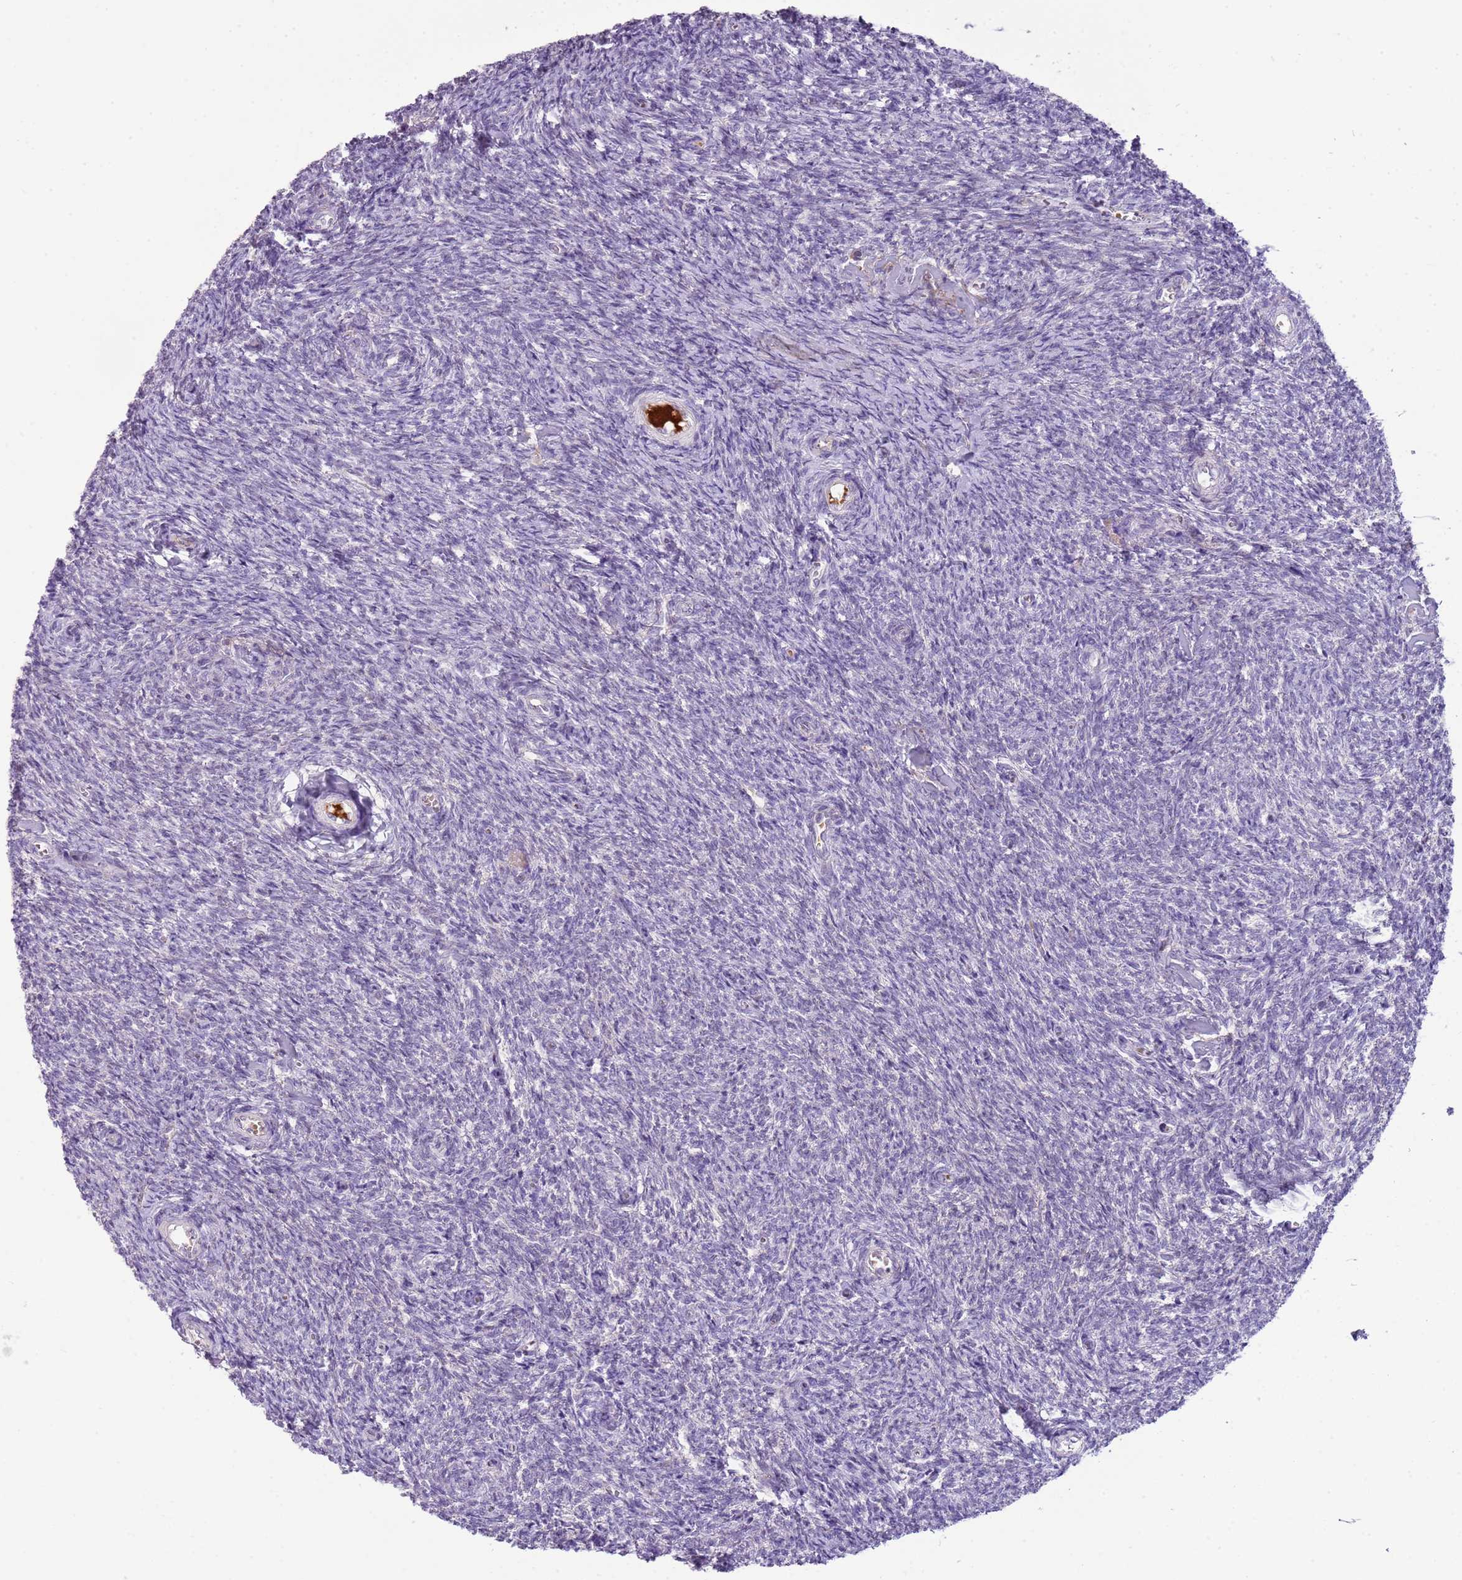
{"staining": {"intensity": "negative", "quantity": "none", "location": "none"}, "tissue": "ovary", "cell_type": "Ovarian stroma cells", "image_type": "normal", "snomed": [{"axis": "morphology", "description": "Normal tissue, NOS"}, {"axis": "topography", "description": "Ovary"}], "caption": "IHC of benign human ovary displays no positivity in ovarian stroma cells.", "gene": "SCAMP5", "patient": {"sex": "female", "age": 44}}